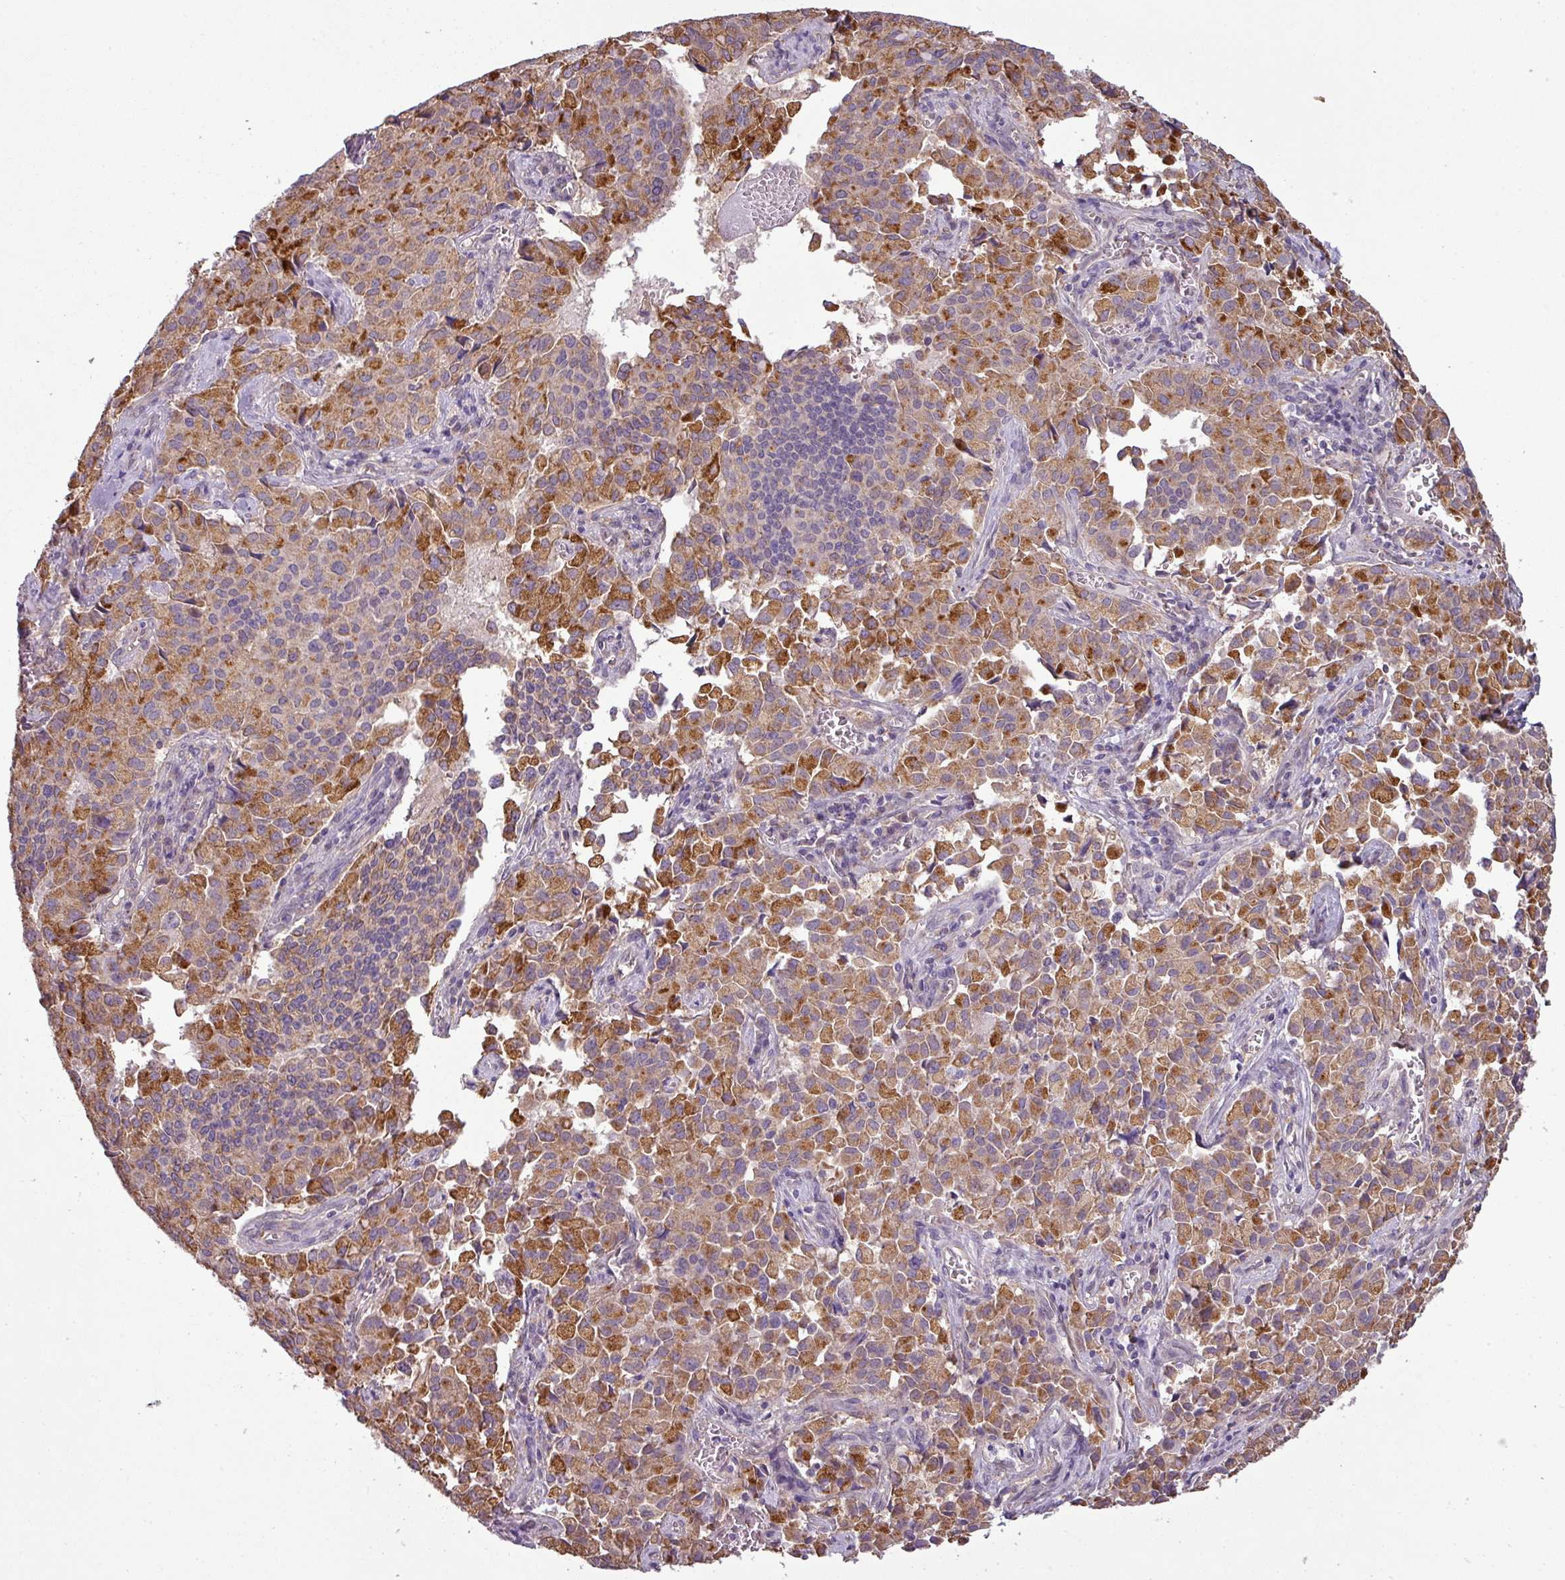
{"staining": {"intensity": "moderate", "quantity": ">75%", "location": "cytoplasmic/membranous"}, "tissue": "pancreatic cancer", "cell_type": "Tumor cells", "image_type": "cancer", "snomed": [{"axis": "morphology", "description": "Adenocarcinoma, NOS"}, {"axis": "topography", "description": "Pancreas"}], "caption": "An image of pancreatic cancer stained for a protein exhibits moderate cytoplasmic/membranous brown staining in tumor cells.", "gene": "CCDC144A", "patient": {"sex": "male", "age": 65}}